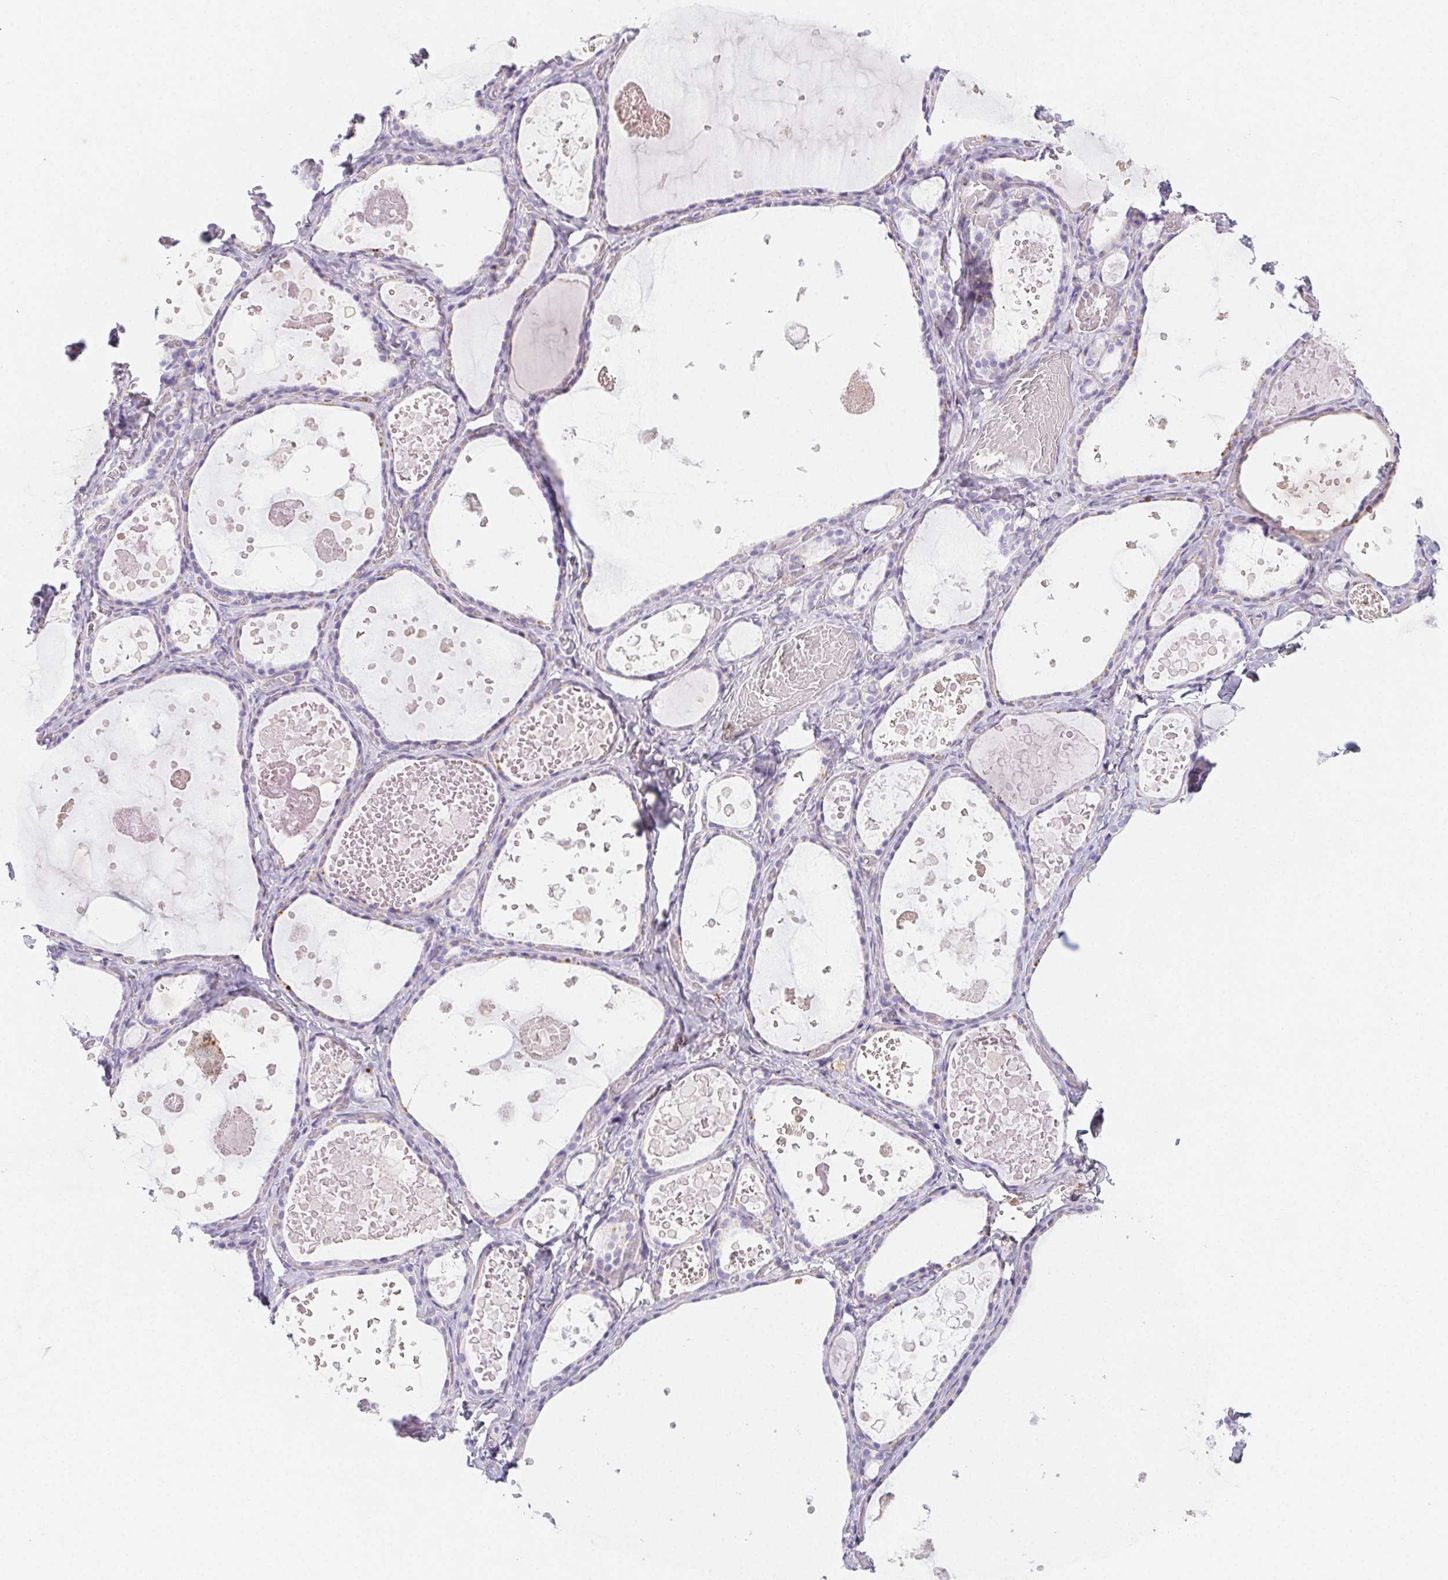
{"staining": {"intensity": "negative", "quantity": "none", "location": "none"}, "tissue": "thyroid gland", "cell_type": "Glandular cells", "image_type": "normal", "snomed": [{"axis": "morphology", "description": "Normal tissue, NOS"}, {"axis": "topography", "description": "Thyroid gland"}], "caption": "An immunohistochemistry (IHC) photomicrograph of normal thyroid gland is shown. There is no staining in glandular cells of thyroid gland. (DAB (3,3'-diaminobenzidine) immunohistochemistry (IHC), high magnification).", "gene": "ITIH2", "patient": {"sex": "female", "age": 56}}